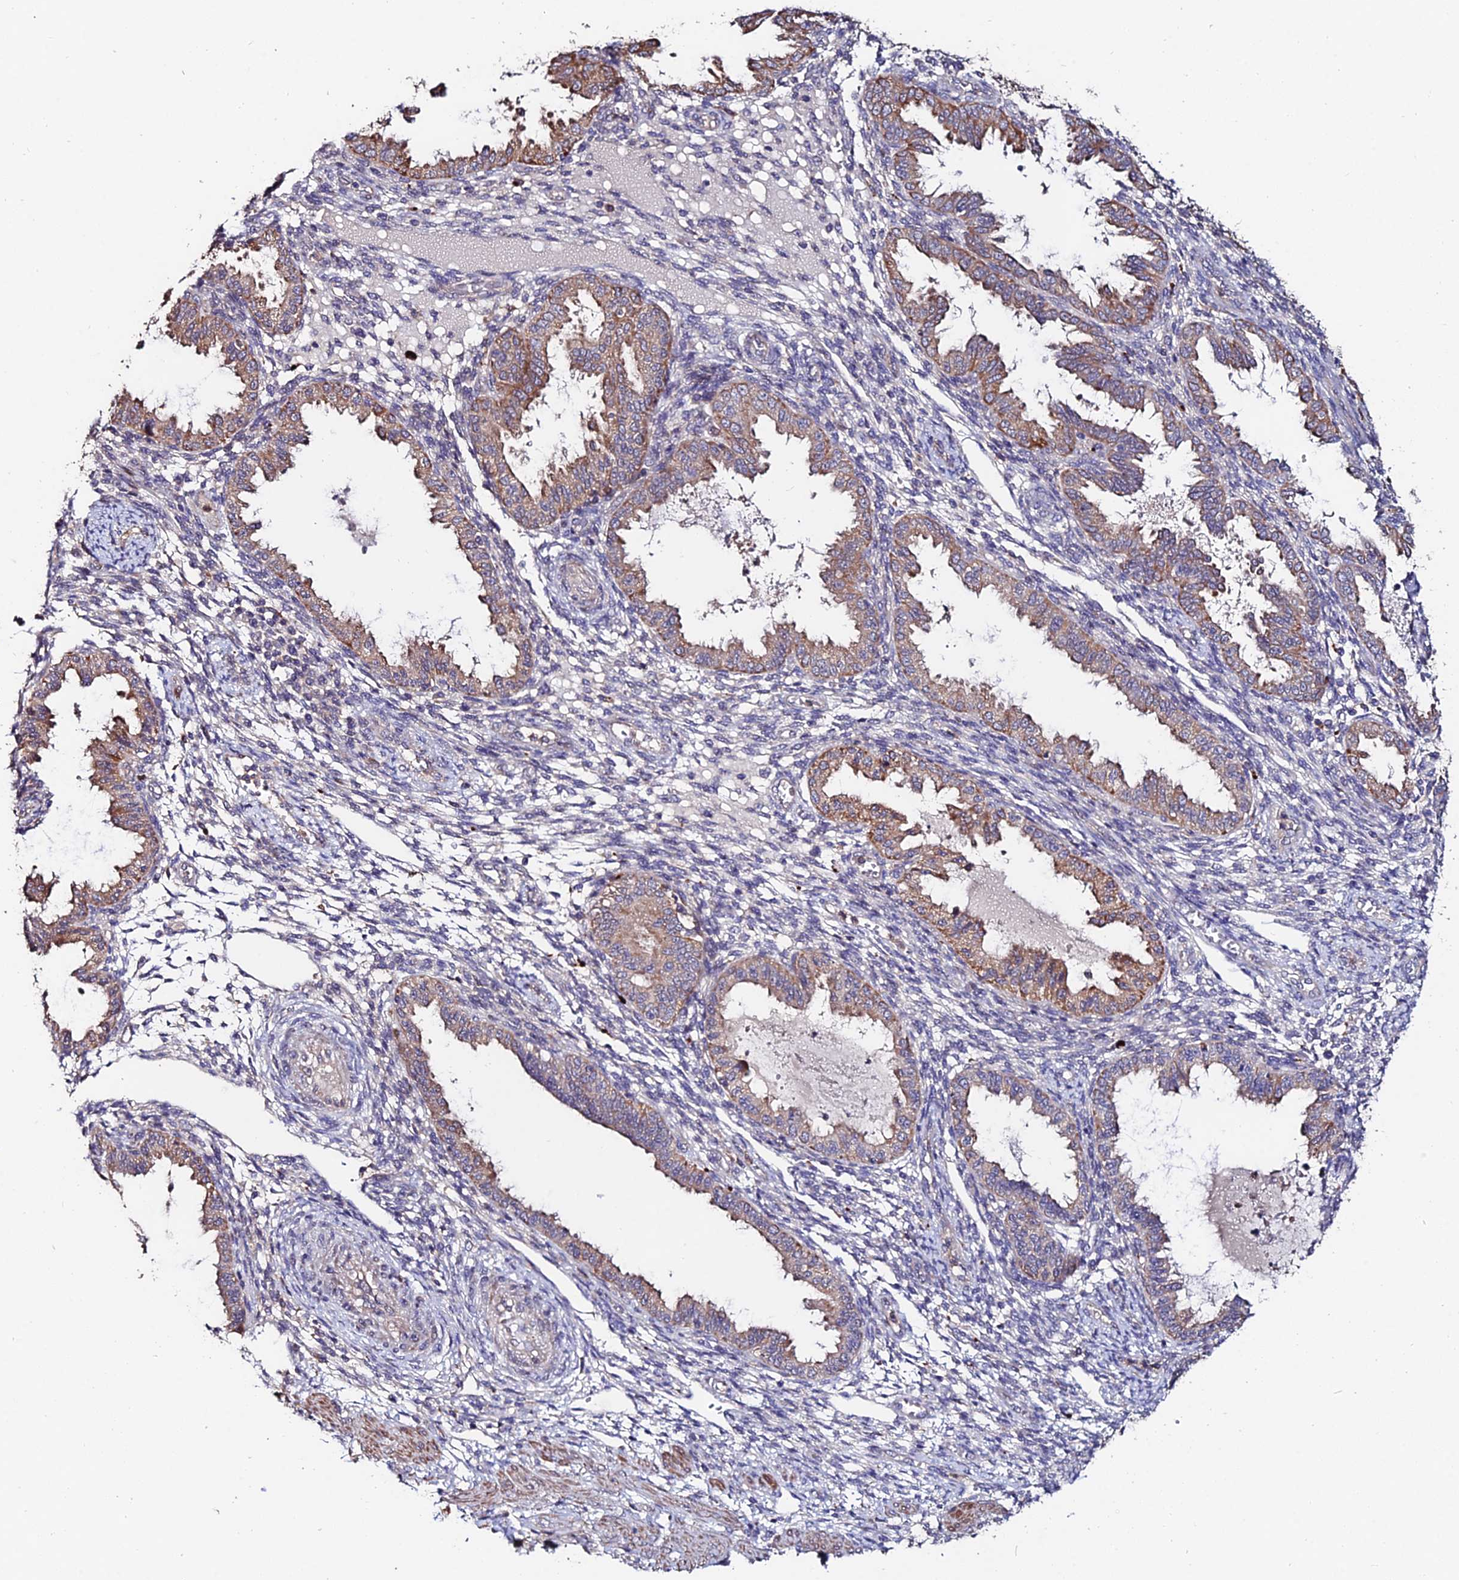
{"staining": {"intensity": "negative", "quantity": "none", "location": "none"}, "tissue": "endometrium", "cell_type": "Cells in endometrial stroma", "image_type": "normal", "snomed": [{"axis": "morphology", "description": "Normal tissue, NOS"}, {"axis": "topography", "description": "Endometrium"}], "caption": "Immunohistochemistry (IHC) micrograph of normal endometrium: endometrium stained with DAB displays no significant protein expression in cells in endometrial stroma. The staining was performed using DAB (3,3'-diaminobenzidine) to visualize the protein expression in brown, while the nuclei were stained in blue with hematoxylin (Magnification: 20x).", "gene": "ACTR5", "patient": {"sex": "female", "age": 33}}